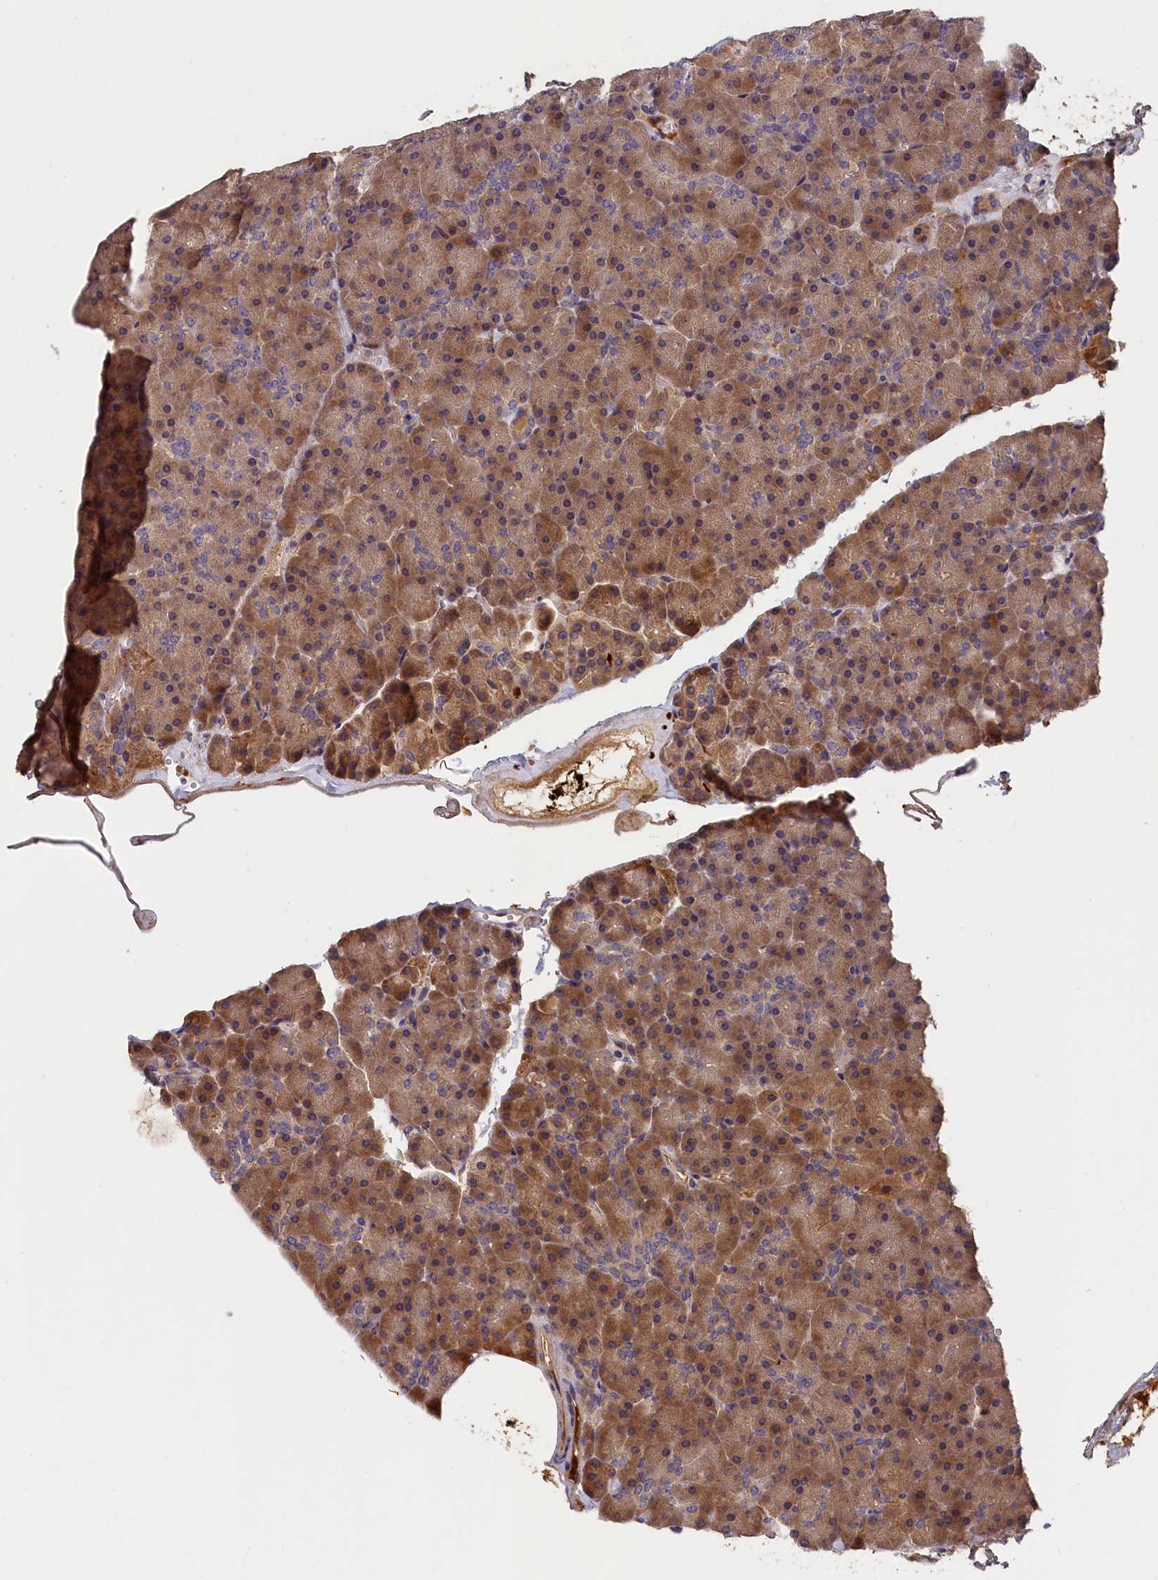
{"staining": {"intensity": "moderate", "quantity": ">75%", "location": "cytoplasmic/membranous"}, "tissue": "pancreas", "cell_type": "Exocrine glandular cells", "image_type": "normal", "snomed": [{"axis": "morphology", "description": "Normal tissue, NOS"}, {"axis": "topography", "description": "Pancreas"}], "caption": "Pancreas was stained to show a protein in brown. There is medium levels of moderate cytoplasmic/membranous staining in approximately >75% of exocrine glandular cells.", "gene": "ITIH1", "patient": {"sex": "male", "age": 36}}